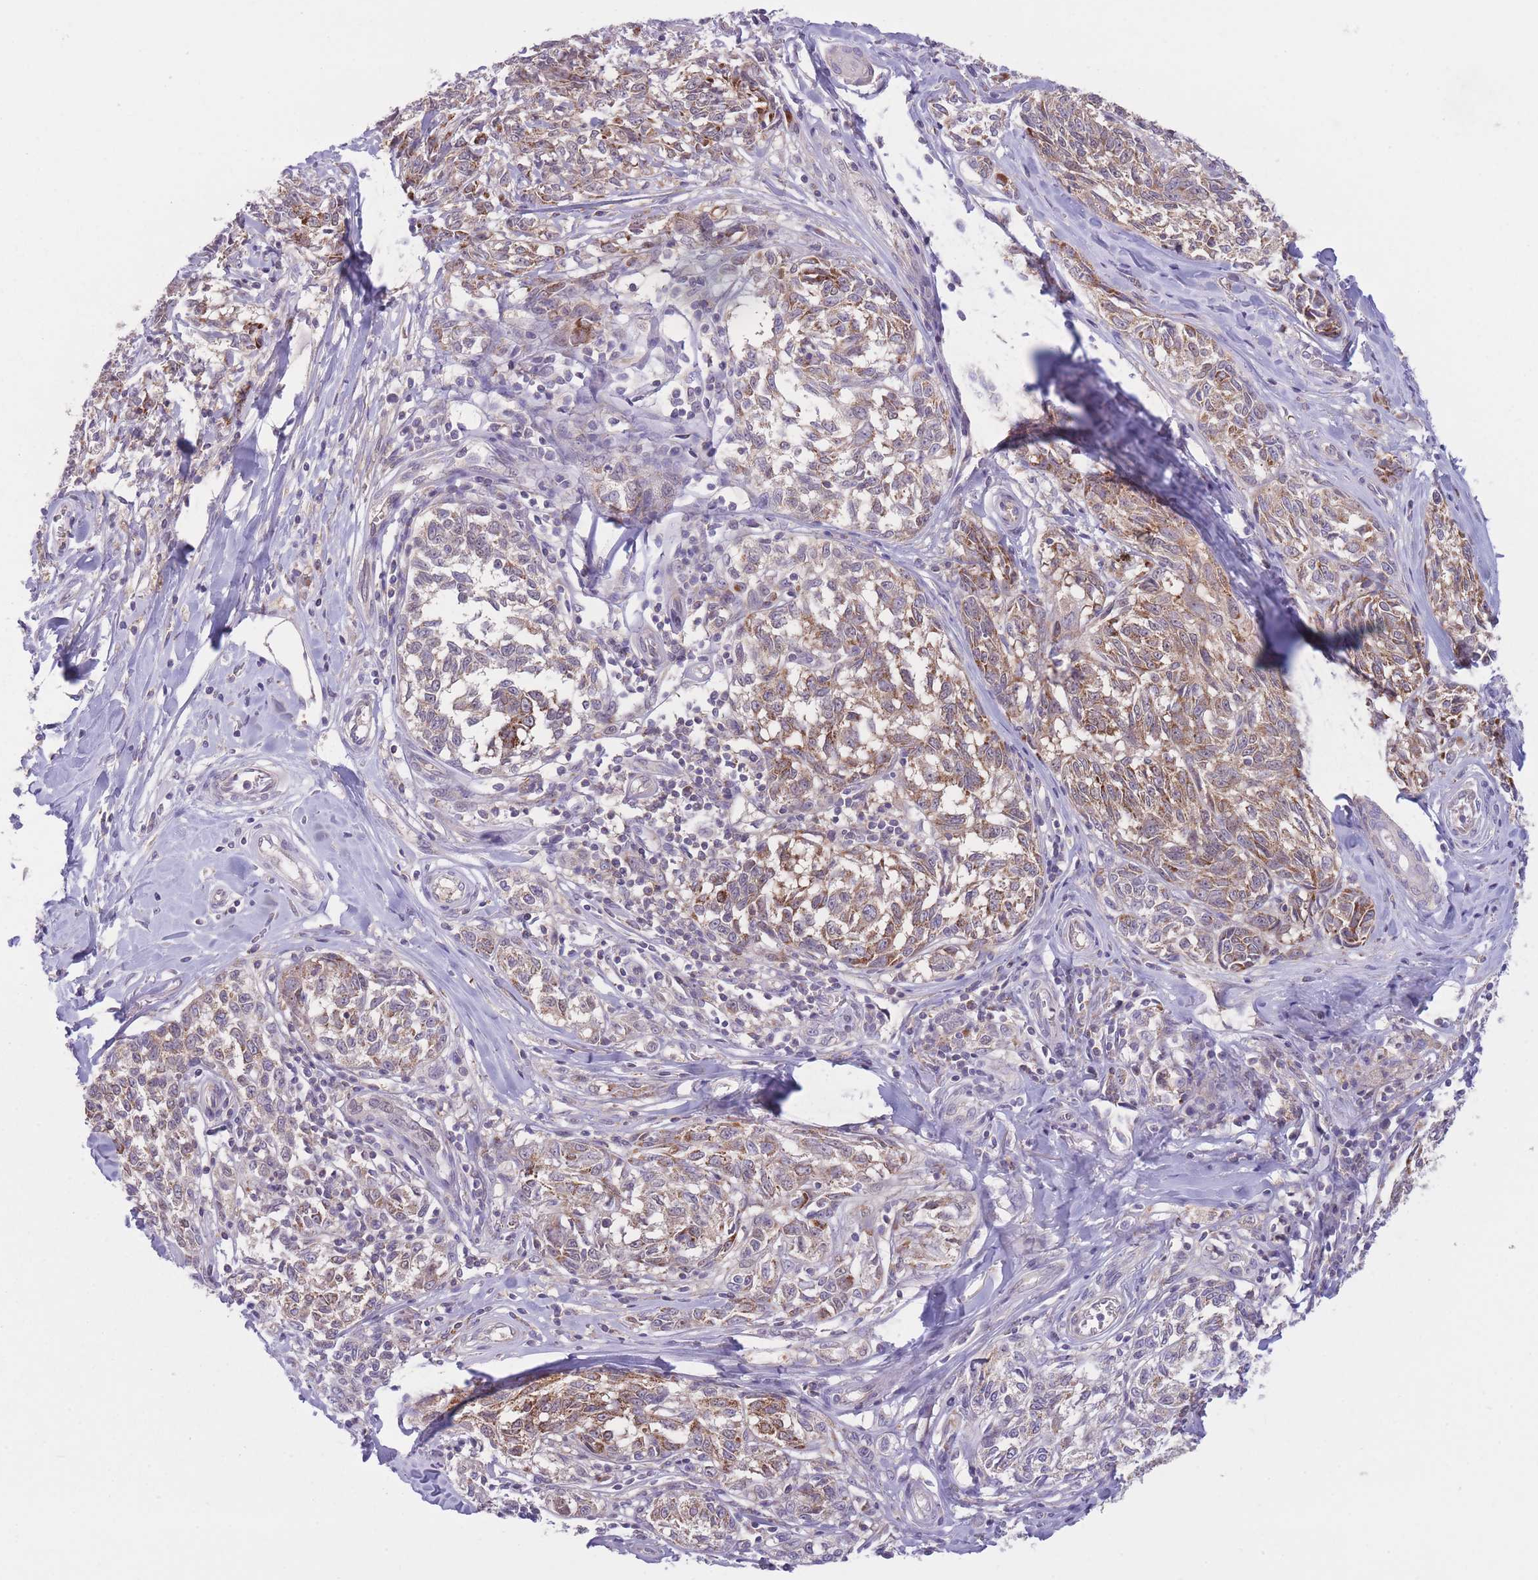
{"staining": {"intensity": "moderate", "quantity": ">75%", "location": "cytoplasmic/membranous"}, "tissue": "melanoma", "cell_type": "Tumor cells", "image_type": "cancer", "snomed": [{"axis": "morphology", "description": "Normal tissue, NOS"}, {"axis": "morphology", "description": "Malignant melanoma, NOS"}, {"axis": "topography", "description": "Skin"}], "caption": "There is medium levels of moderate cytoplasmic/membranous expression in tumor cells of melanoma, as demonstrated by immunohistochemical staining (brown color).", "gene": "CCT6B", "patient": {"sex": "female", "age": 64}}